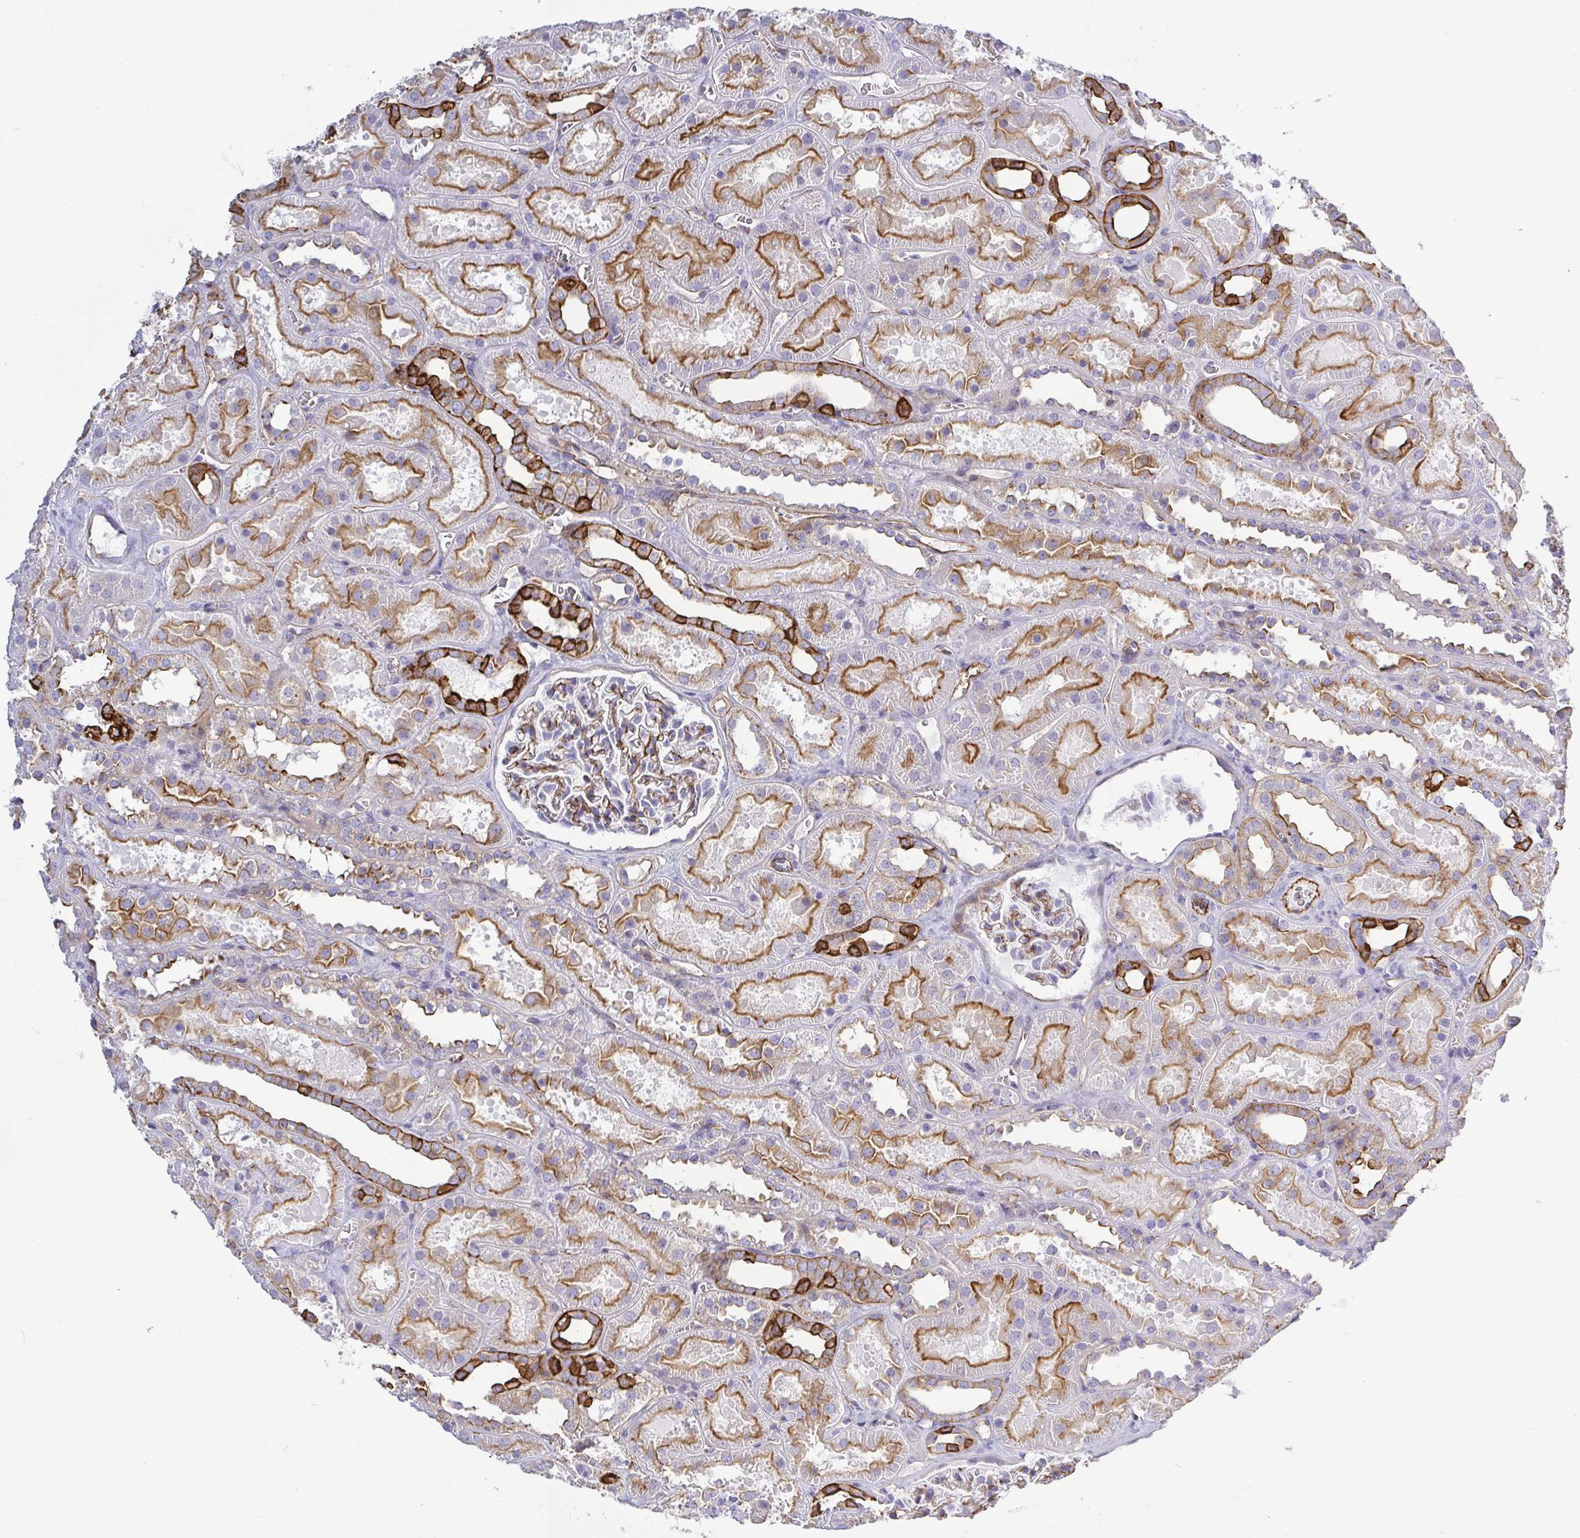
{"staining": {"intensity": "moderate", "quantity": "25%-75%", "location": "cytoplasmic/membranous"}, "tissue": "kidney", "cell_type": "Cells in glomeruli", "image_type": "normal", "snomed": [{"axis": "morphology", "description": "Normal tissue, NOS"}, {"axis": "topography", "description": "Kidney"}], "caption": "A high-resolution histopathology image shows immunohistochemistry (IHC) staining of normal kidney, which reveals moderate cytoplasmic/membranous staining in about 25%-75% of cells in glomeruli.", "gene": "LIMA1", "patient": {"sex": "female", "age": 41}}